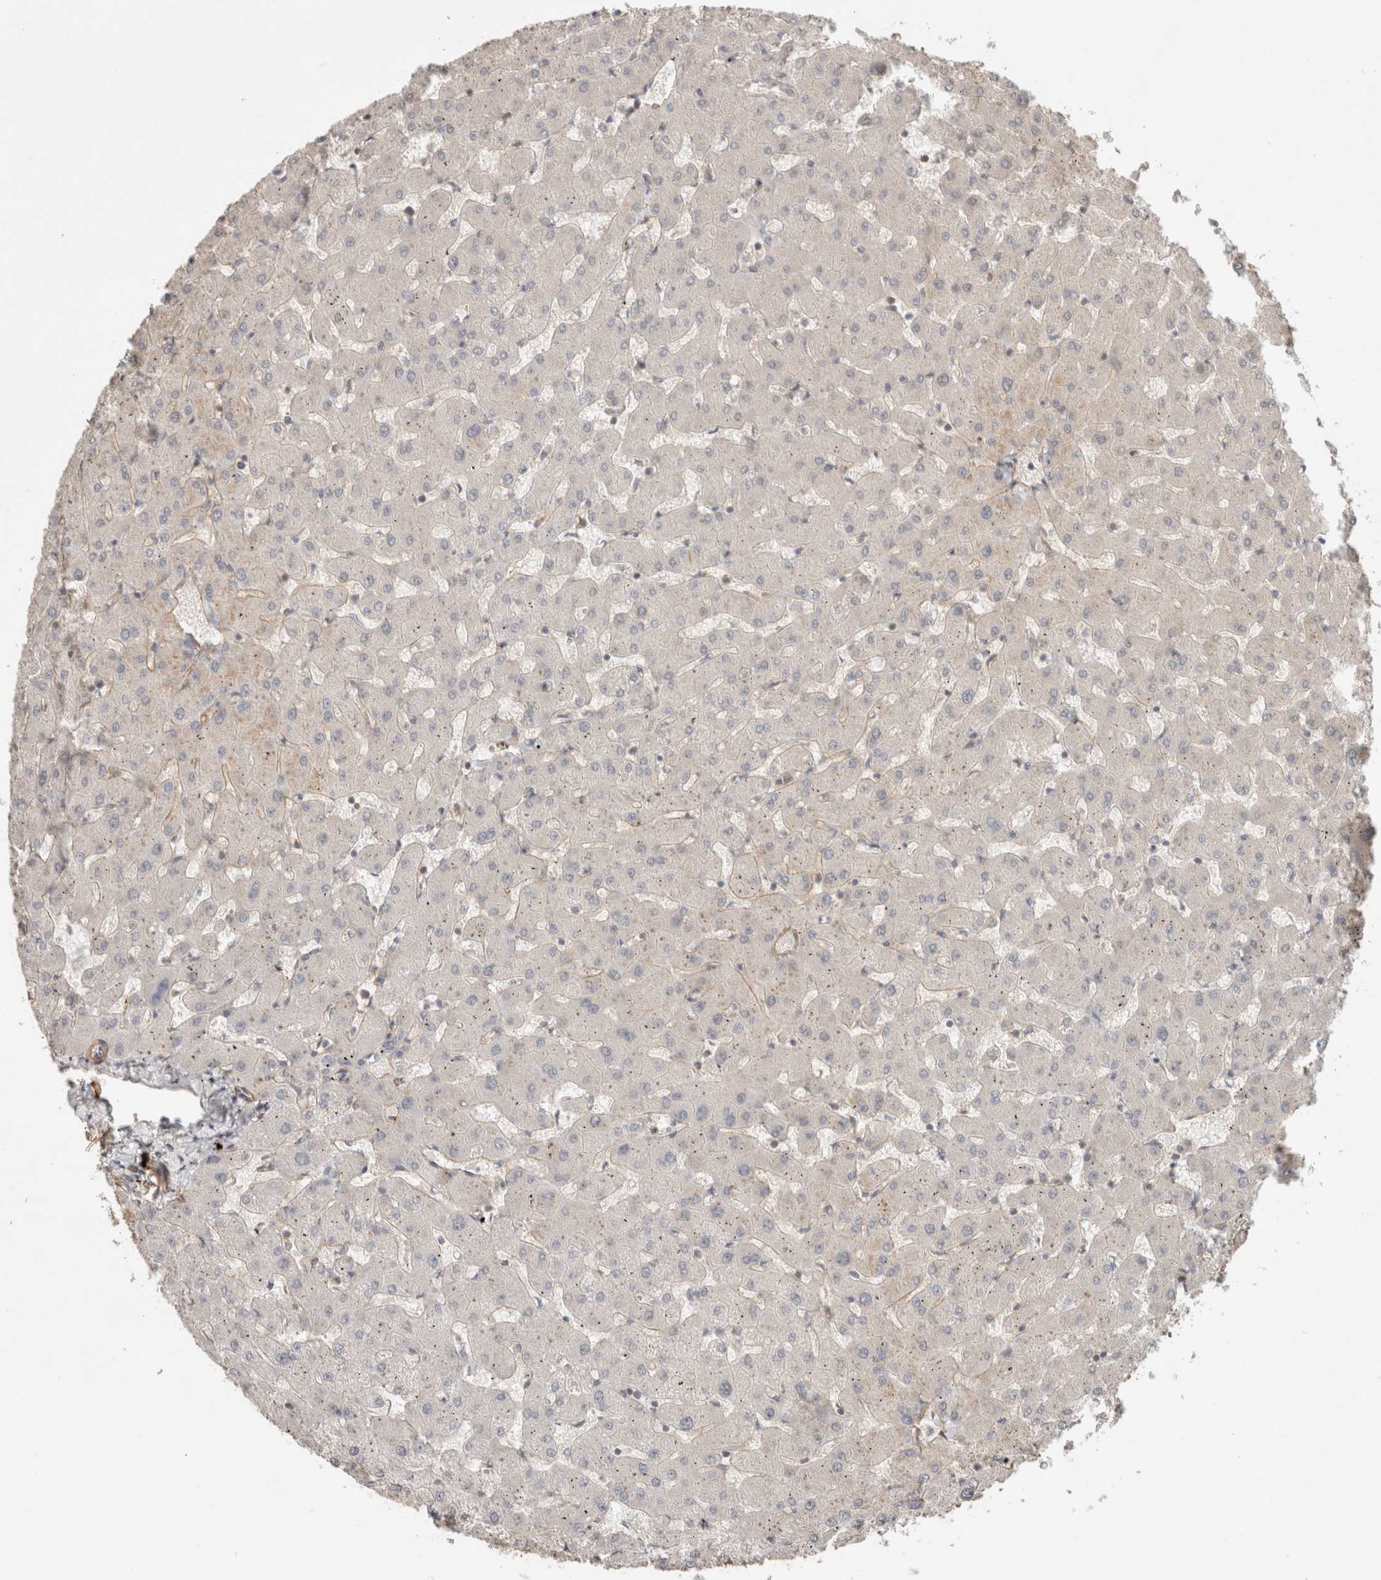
{"staining": {"intensity": "negative", "quantity": "none", "location": "none"}, "tissue": "liver", "cell_type": "Cholangiocytes", "image_type": "normal", "snomed": [{"axis": "morphology", "description": "Normal tissue, NOS"}, {"axis": "topography", "description": "Liver"}], "caption": "This is an immunohistochemistry (IHC) micrograph of normal human liver. There is no positivity in cholangiocytes.", "gene": "HSPG2", "patient": {"sex": "female", "age": 63}}